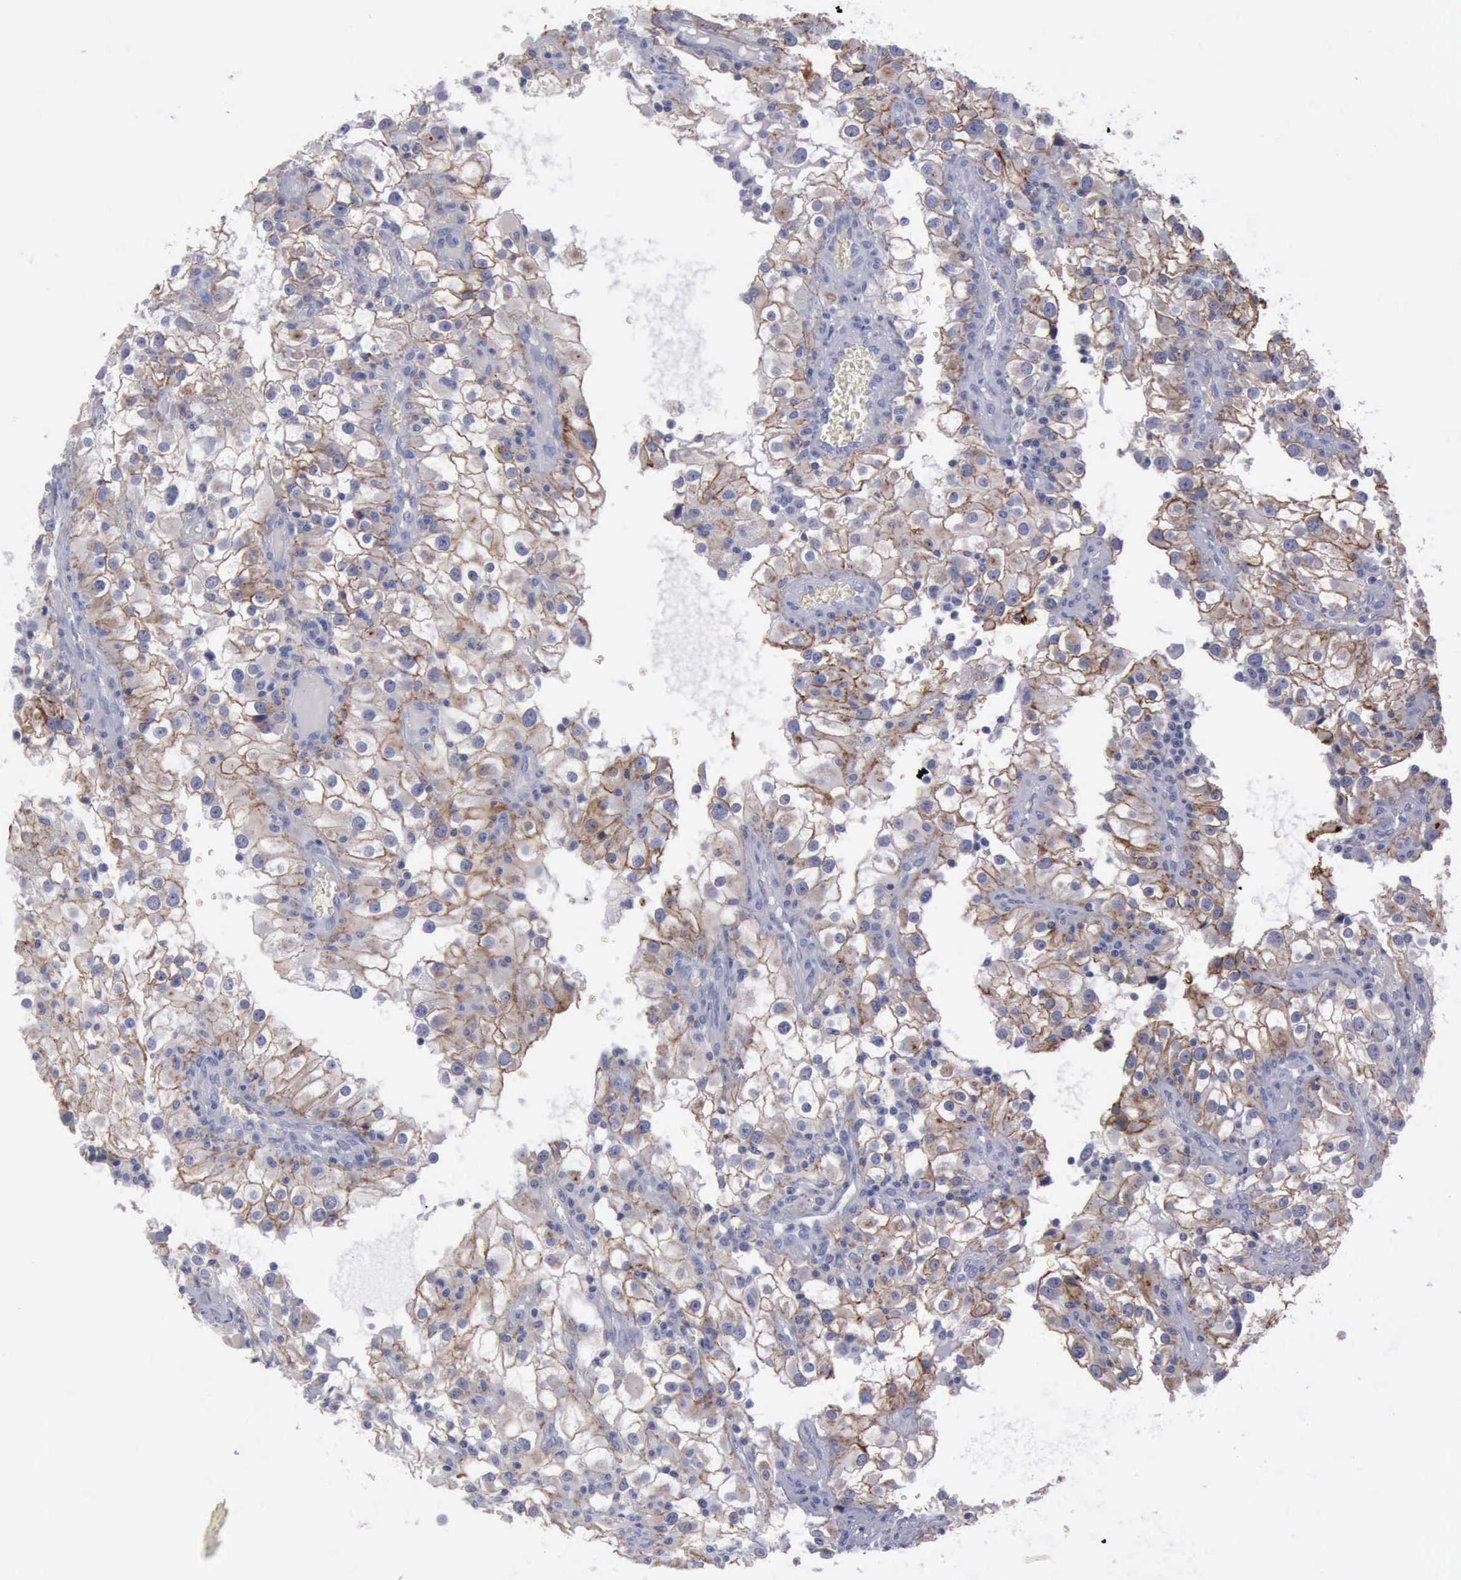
{"staining": {"intensity": "moderate", "quantity": ">75%", "location": "cytoplasmic/membranous"}, "tissue": "renal cancer", "cell_type": "Tumor cells", "image_type": "cancer", "snomed": [{"axis": "morphology", "description": "Adenocarcinoma, NOS"}, {"axis": "topography", "description": "Kidney"}], "caption": "Immunohistochemical staining of renal adenocarcinoma demonstrates medium levels of moderate cytoplasmic/membranous protein staining in about >75% of tumor cells. The protein is stained brown, and the nuclei are stained in blue (DAB IHC with brightfield microscopy, high magnification).", "gene": "CDH2", "patient": {"sex": "female", "age": 52}}